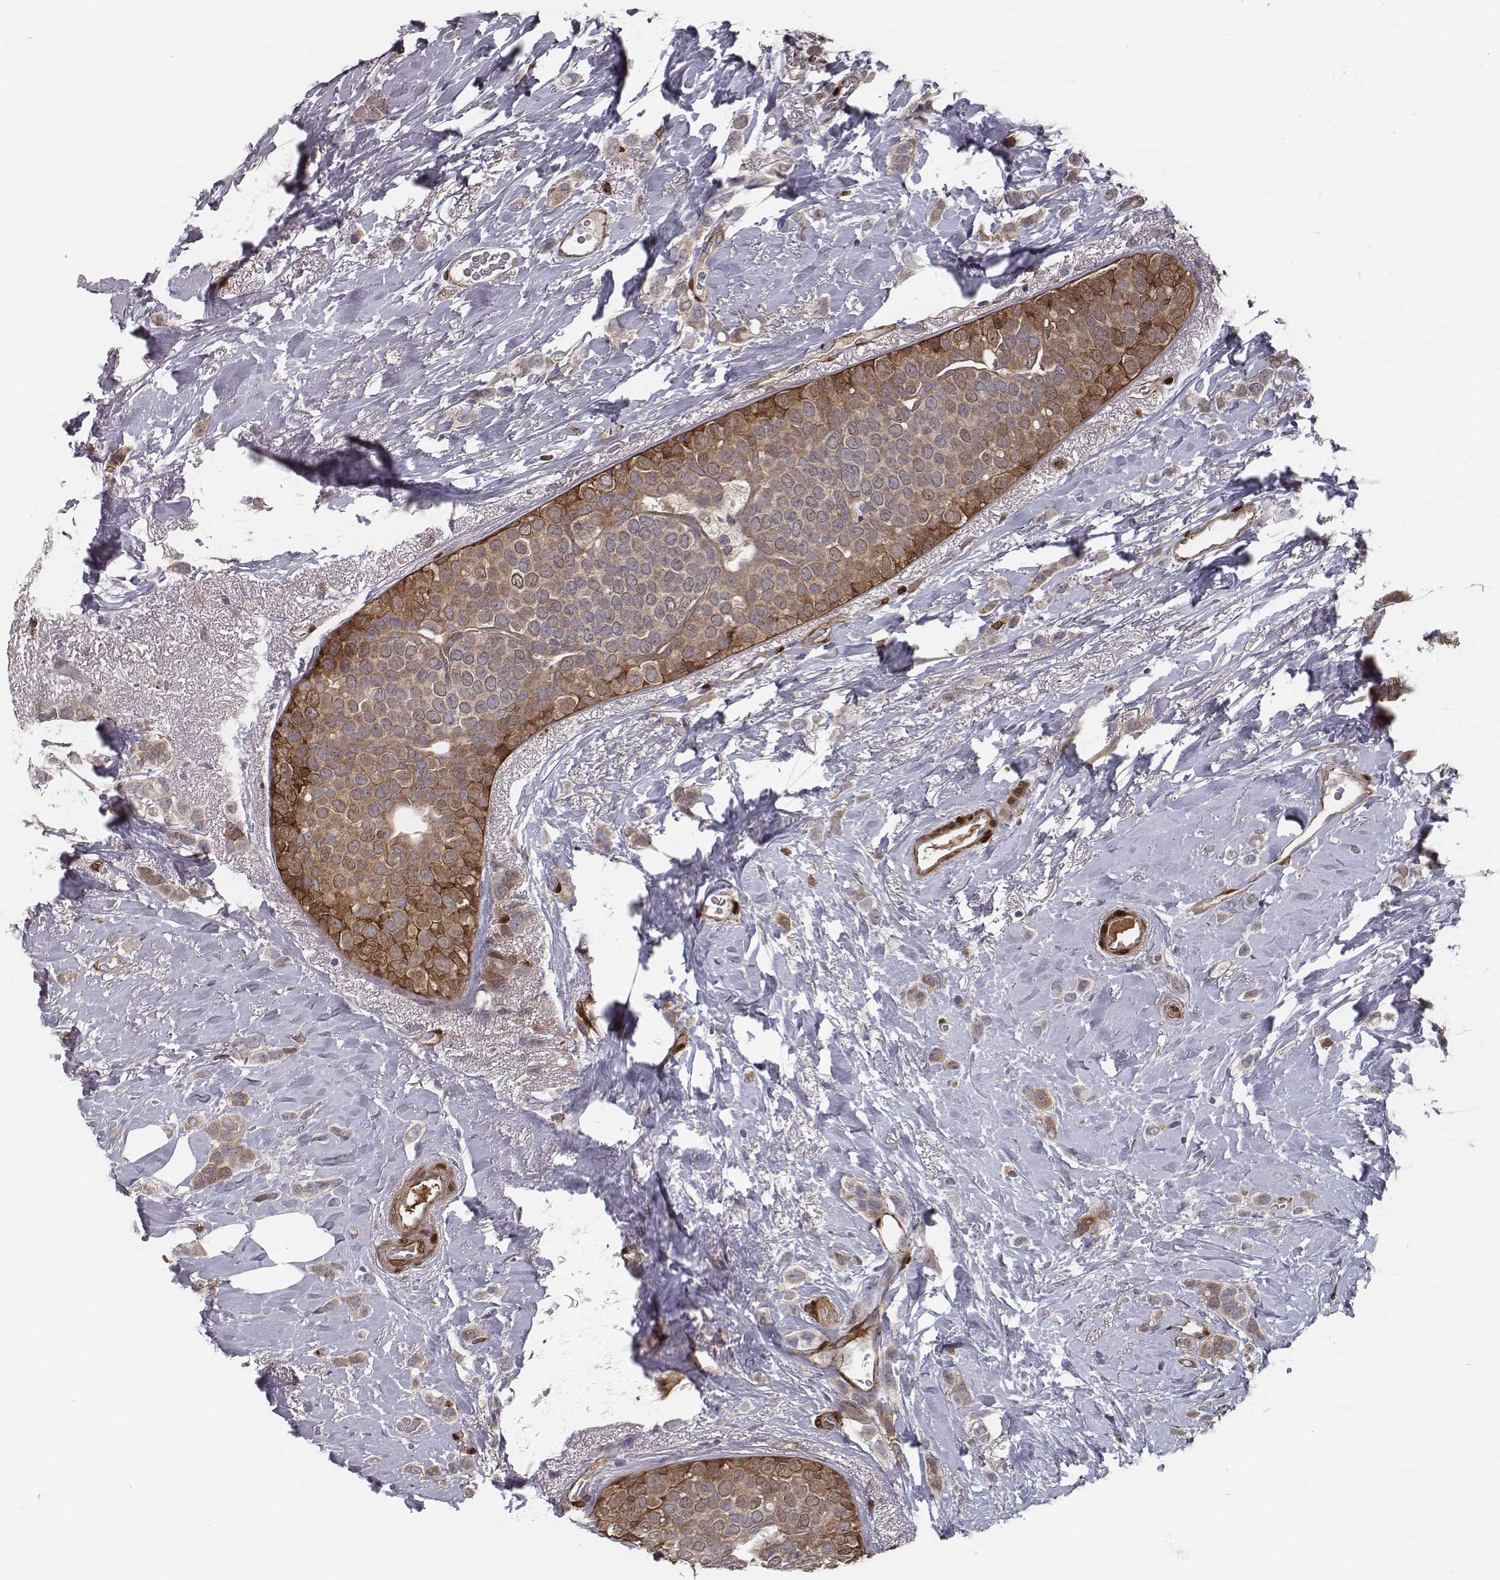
{"staining": {"intensity": "moderate", "quantity": ">75%", "location": "cytoplasmic/membranous"}, "tissue": "breast cancer", "cell_type": "Tumor cells", "image_type": "cancer", "snomed": [{"axis": "morphology", "description": "Lobular carcinoma"}, {"axis": "topography", "description": "Breast"}], "caption": "Approximately >75% of tumor cells in human breast lobular carcinoma exhibit moderate cytoplasmic/membranous protein expression as visualized by brown immunohistochemical staining.", "gene": "ISYNA1", "patient": {"sex": "female", "age": 66}}